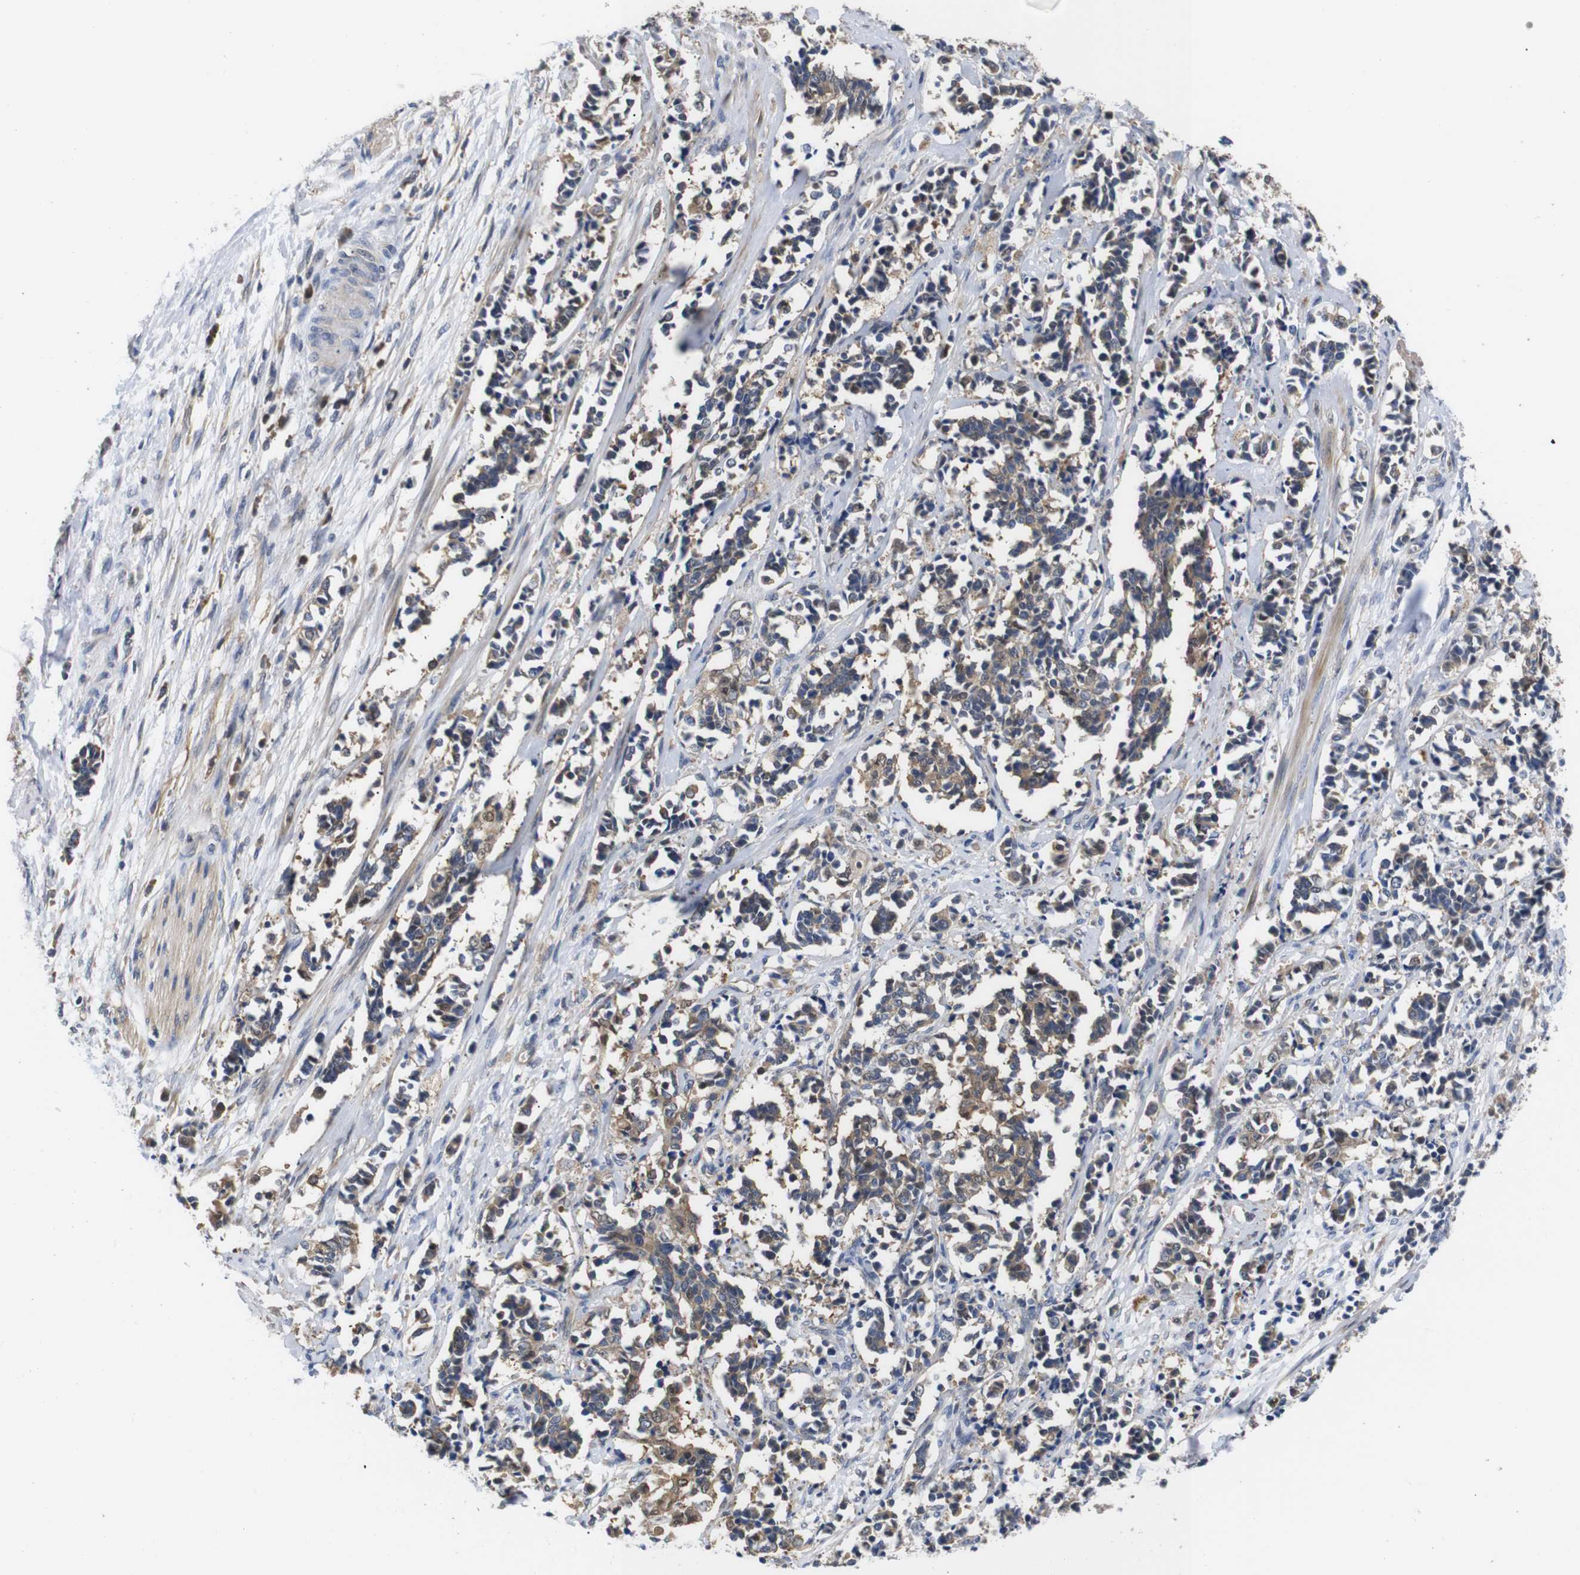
{"staining": {"intensity": "moderate", "quantity": ">75%", "location": "cytoplasmic/membranous"}, "tissue": "cervical cancer", "cell_type": "Tumor cells", "image_type": "cancer", "snomed": [{"axis": "morphology", "description": "Squamous cell carcinoma, NOS"}, {"axis": "topography", "description": "Cervix"}], "caption": "A medium amount of moderate cytoplasmic/membranous staining is present in about >75% of tumor cells in cervical cancer tissue.", "gene": "DDR1", "patient": {"sex": "female", "age": 35}}